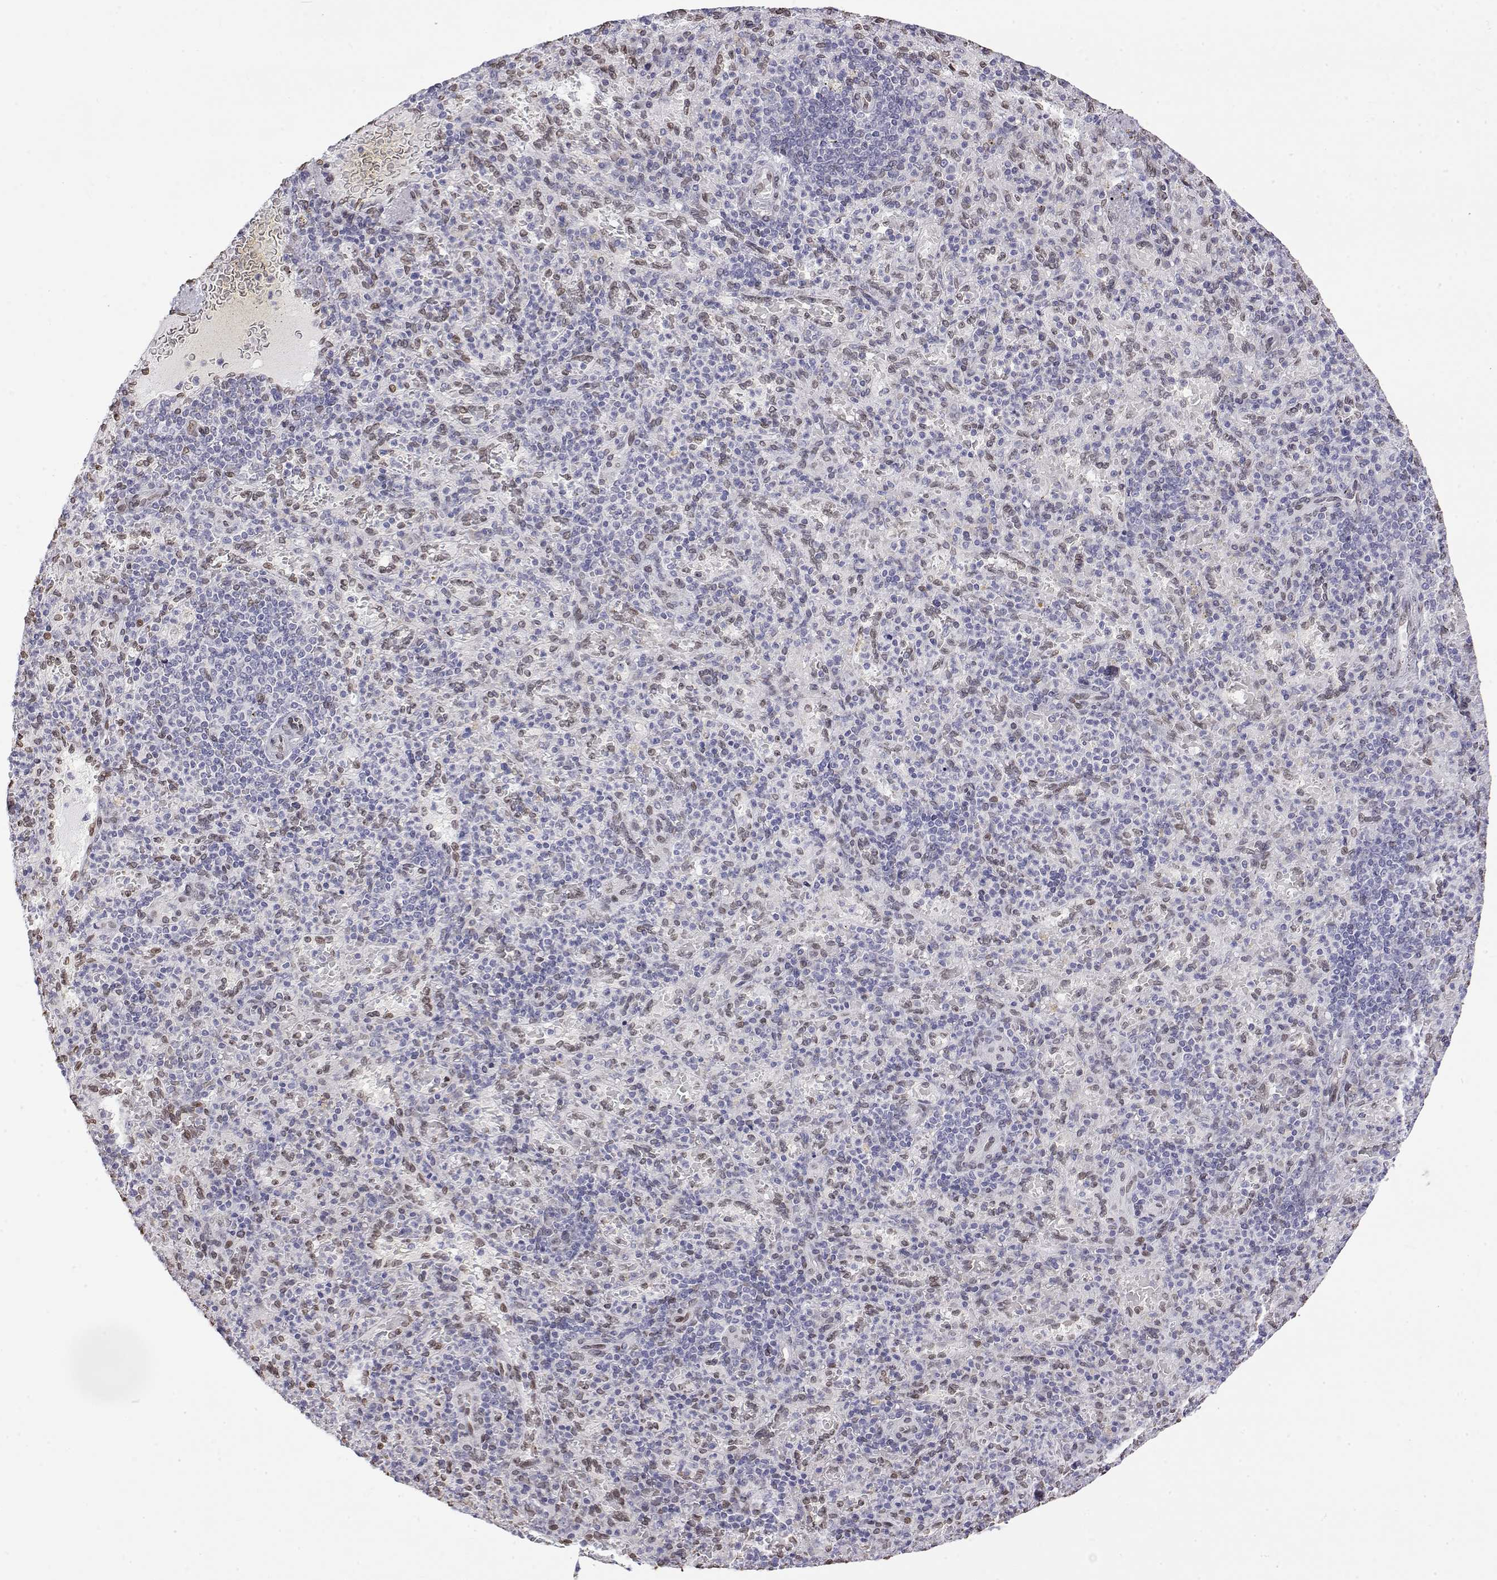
{"staining": {"intensity": "negative", "quantity": "none", "location": "none"}, "tissue": "spleen", "cell_type": "Cells in red pulp", "image_type": "normal", "snomed": [{"axis": "morphology", "description": "Normal tissue, NOS"}, {"axis": "topography", "description": "Spleen"}], "caption": "Immunohistochemical staining of normal human spleen displays no significant positivity in cells in red pulp.", "gene": "ZNF532", "patient": {"sex": "female", "age": 74}}